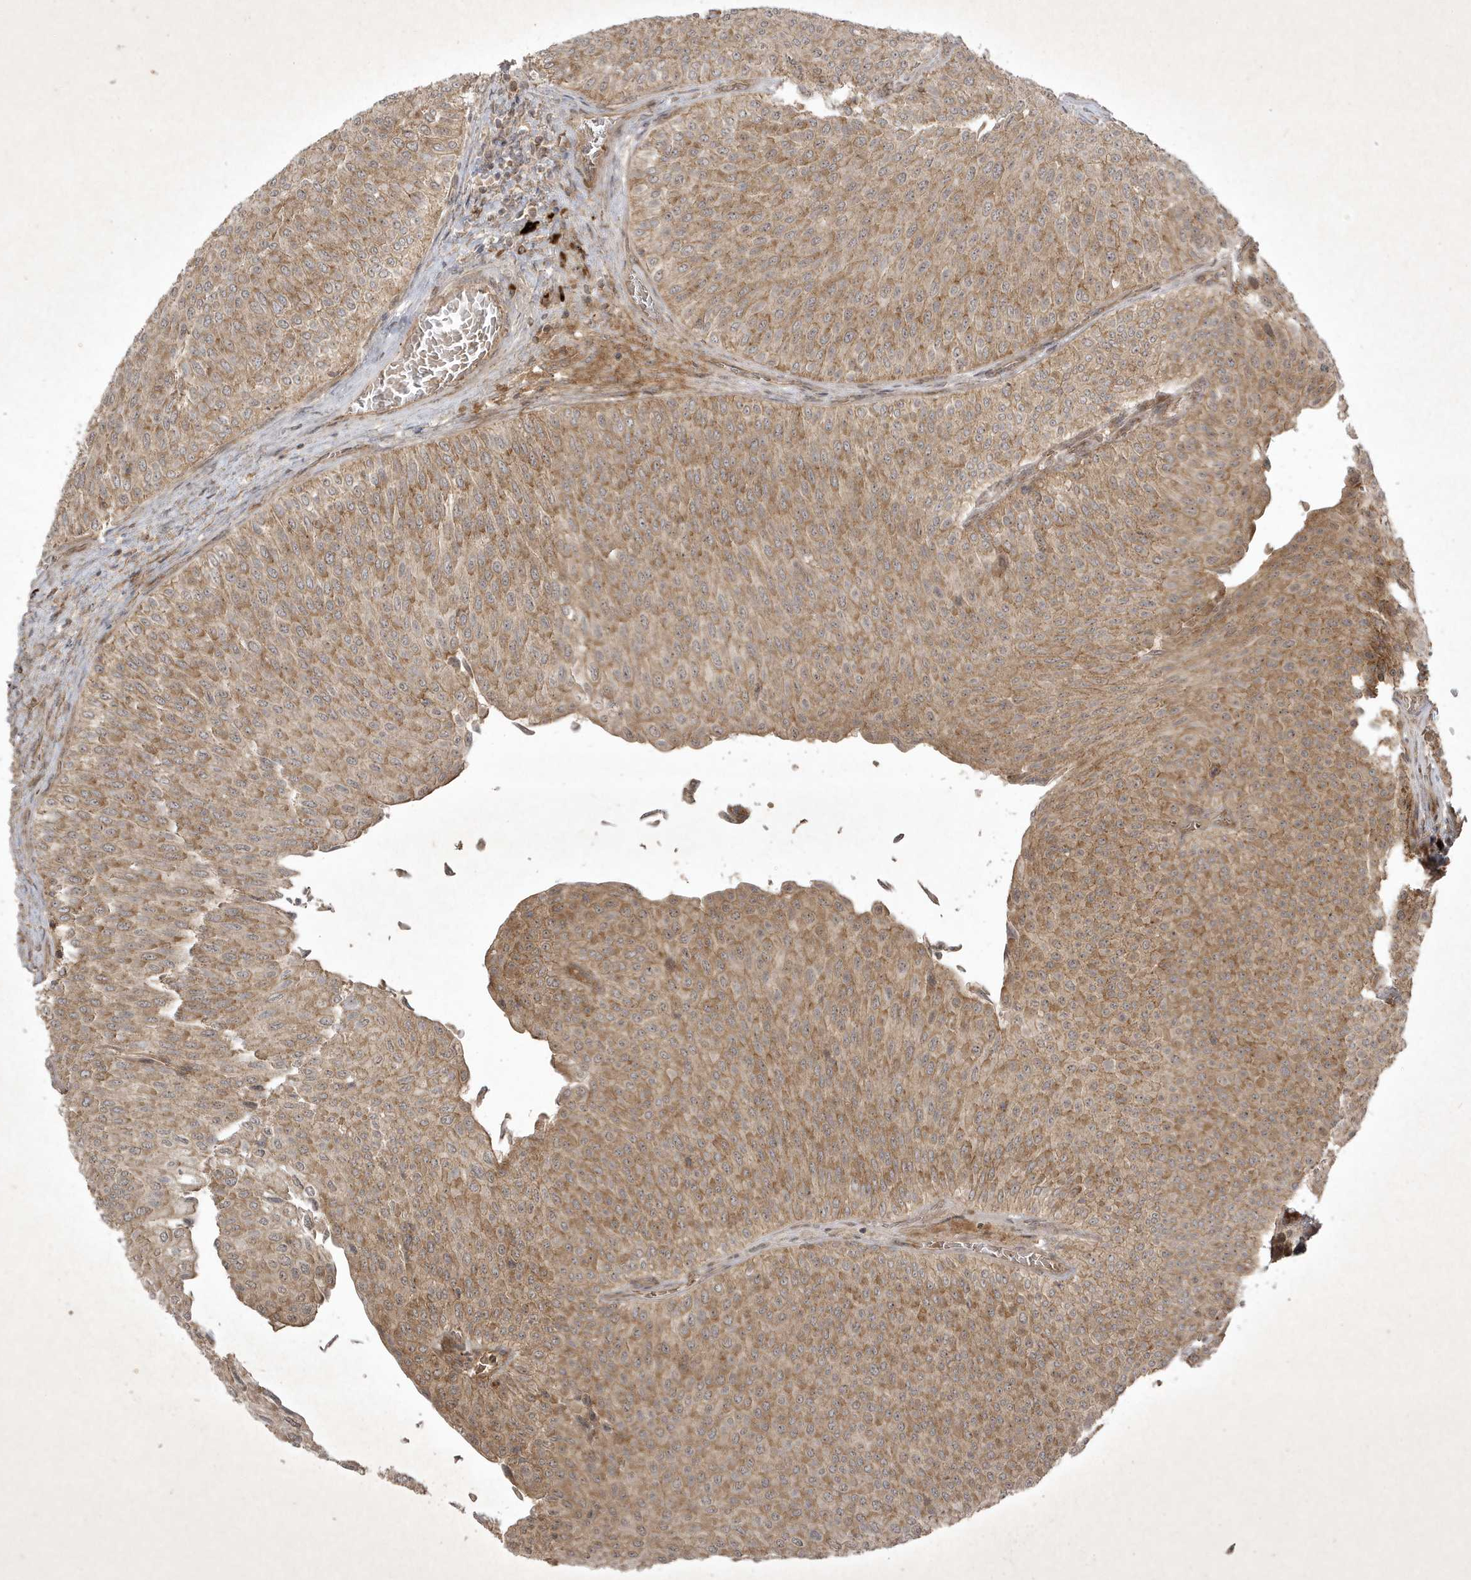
{"staining": {"intensity": "moderate", "quantity": ">75%", "location": "cytoplasmic/membranous"}, "tissue": "urothelial cancer", "cell_type": "Tumor cells", "image_type": "cancer", "snomed": [{"axis": "morphology", "description": "Urothelial carcinoma, Low grade"}, {"axis": "topography", "description": "Urinary bladder"}], "caption": "IHC (DAB) staining of urothelial cancer reveals moderate cytoplasmic/membranous protein expression in about >75% of tumor cells.", "gene": "FAM83C", "patient": {"sex": "male", "age": 78}}